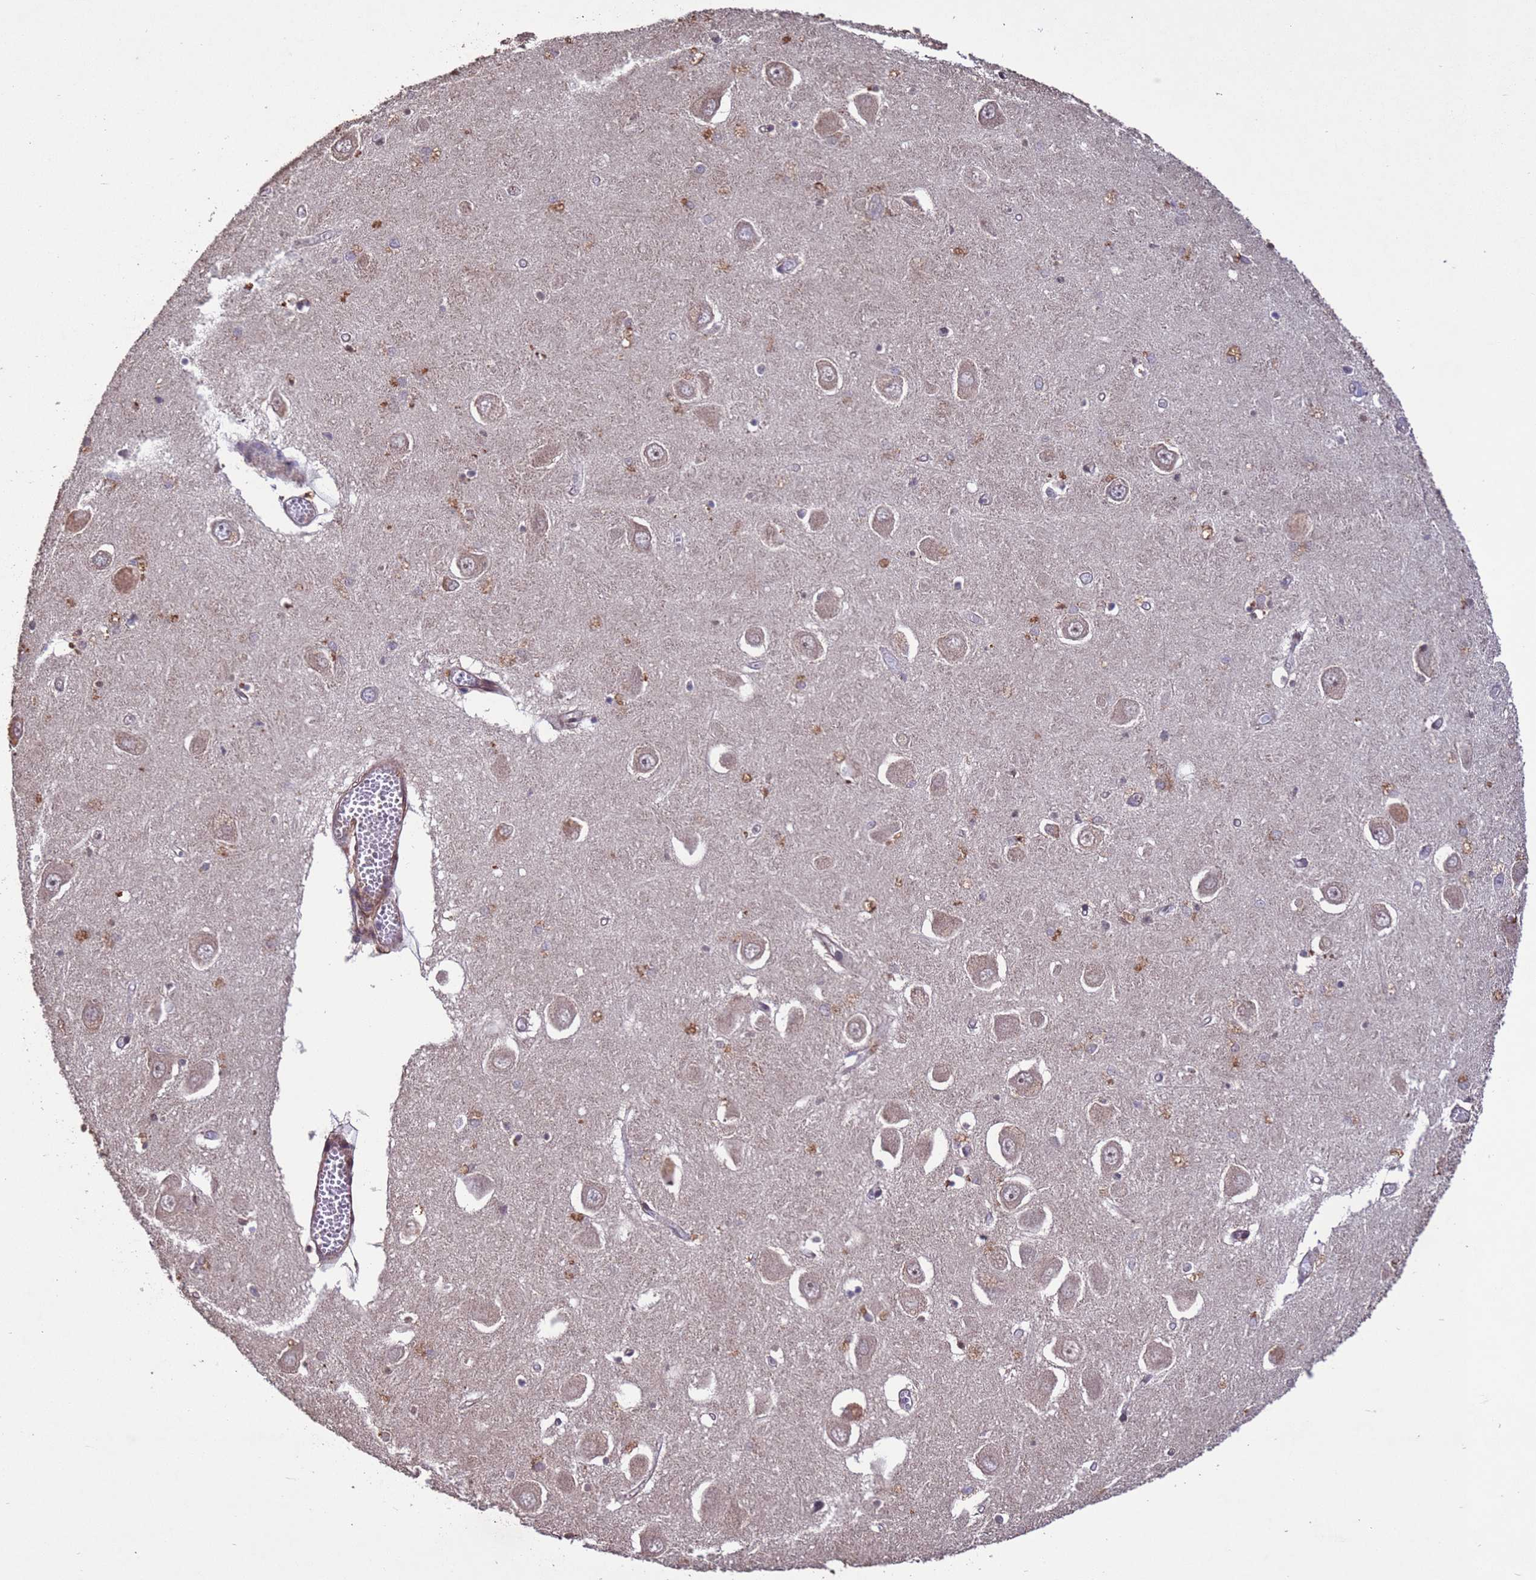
{"staining": {"intensity": "moderate", "quantity": "<25%", "location": "cytoplasmic/membranous"}, "tissue": "hippocampus", "cell_type": "Glial cells", "image_type": "normal", "snomed": [{"axis": "morphology", "description": "Normal tissue, NOS"}, {"axis": "topography", "description": "Hippocampus"}], "caption": "Benign hippocampus was stained to show a protein in brown. There is low levels of moderate cytoplasmic/membranous staining in approximately <25% of glial cells.", "gene": "VSTM4", "patient": {"sex": "male", "age": 70}}